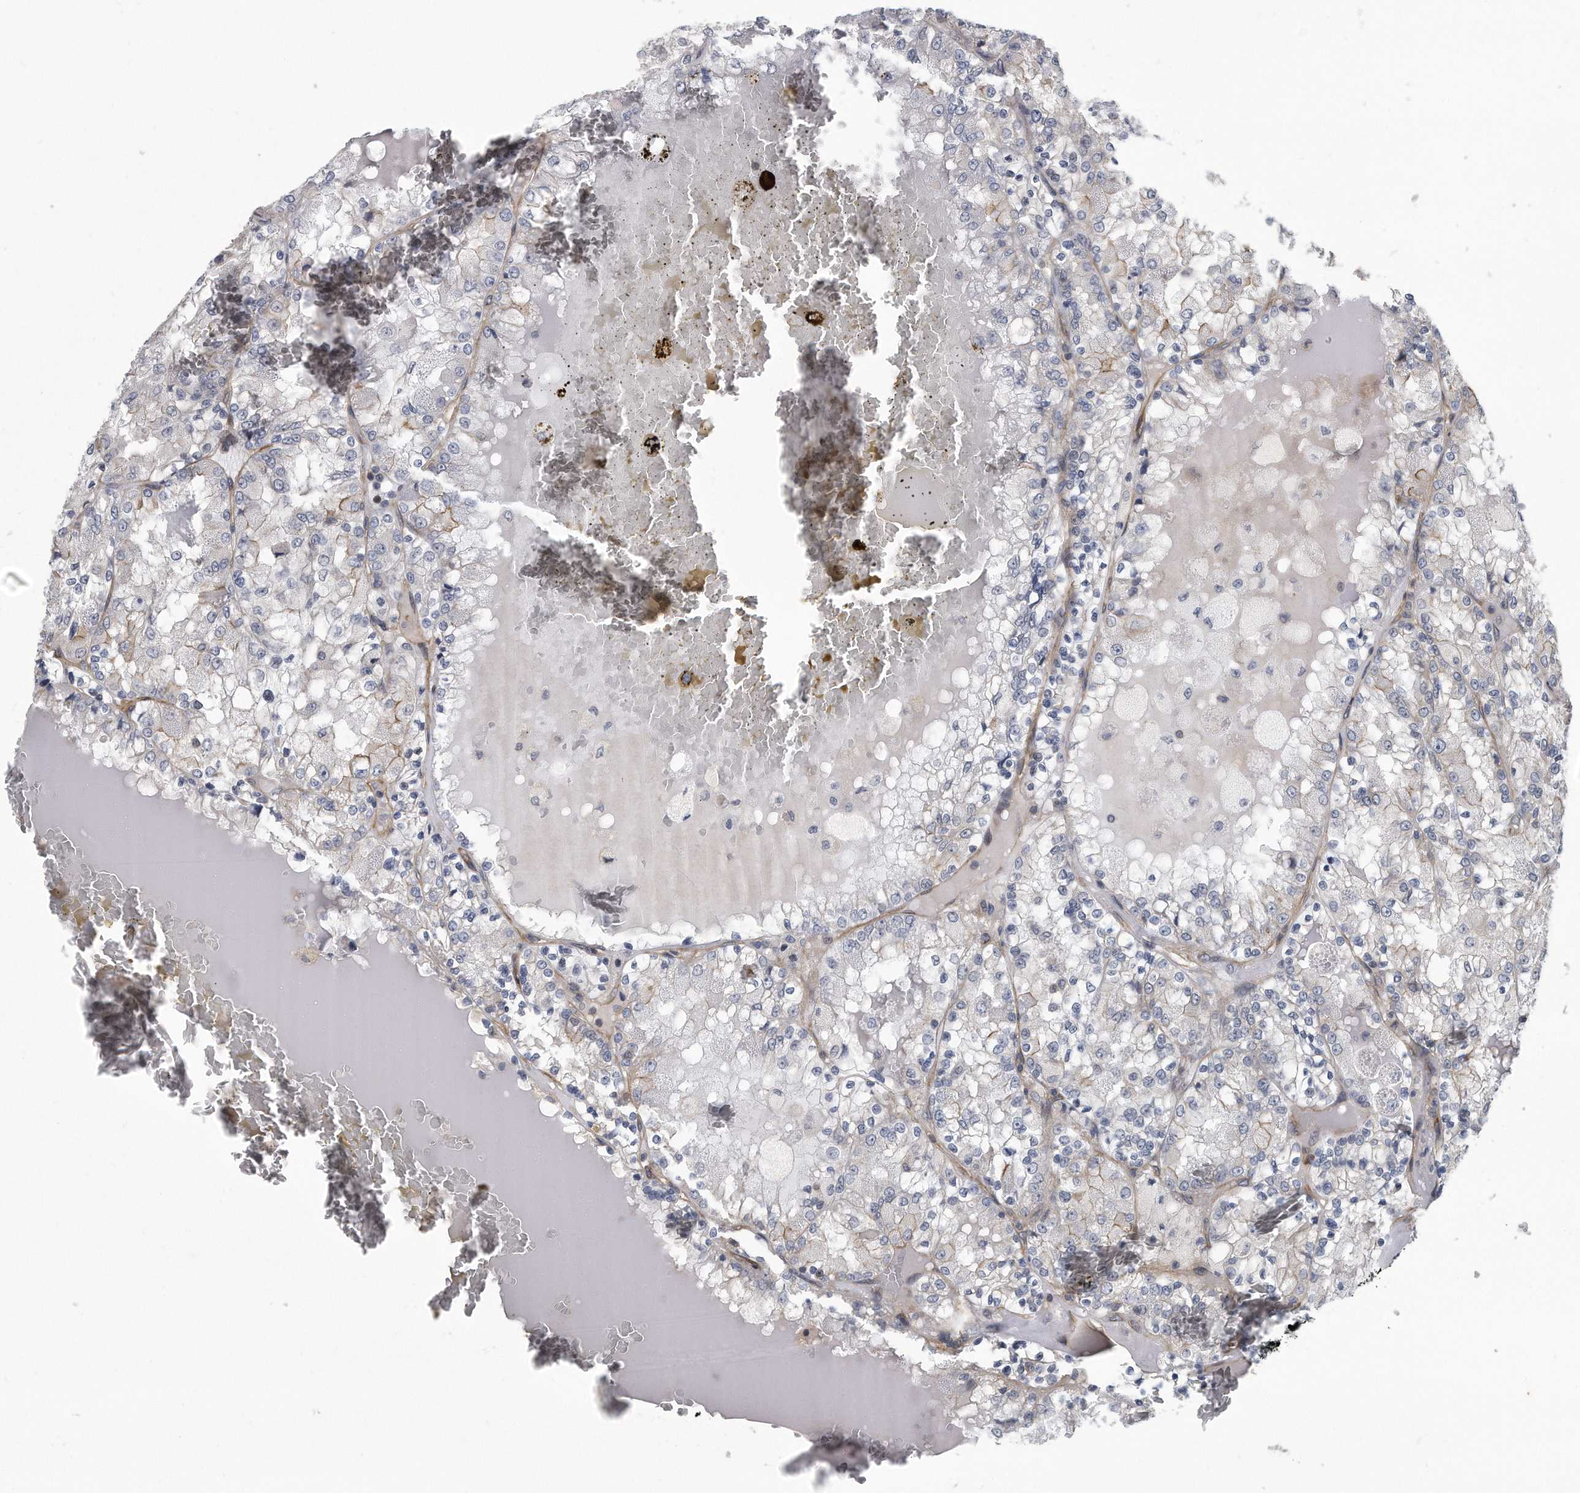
{"staining": {"intensity": "negative", "quantity": "none", "location": "none"}, "tissue": "renal cancer", "cell_type": "Tumor cells", "image_type": "cancer", "snomed": [{"axis": "morphology", "description": "Adenocarcinoma, NOS"}, {"axis": "topography", "description": "Kidney"}], "caption": "An immunohistochemistry (IHC) image of renal cancer (adenocarcinoma) is shown. There is no staining in tumor cells of renal cancer (adenocarcinoma).", "gene": "ARMCX1", "patient": {"sex": "female", "age": 56}}